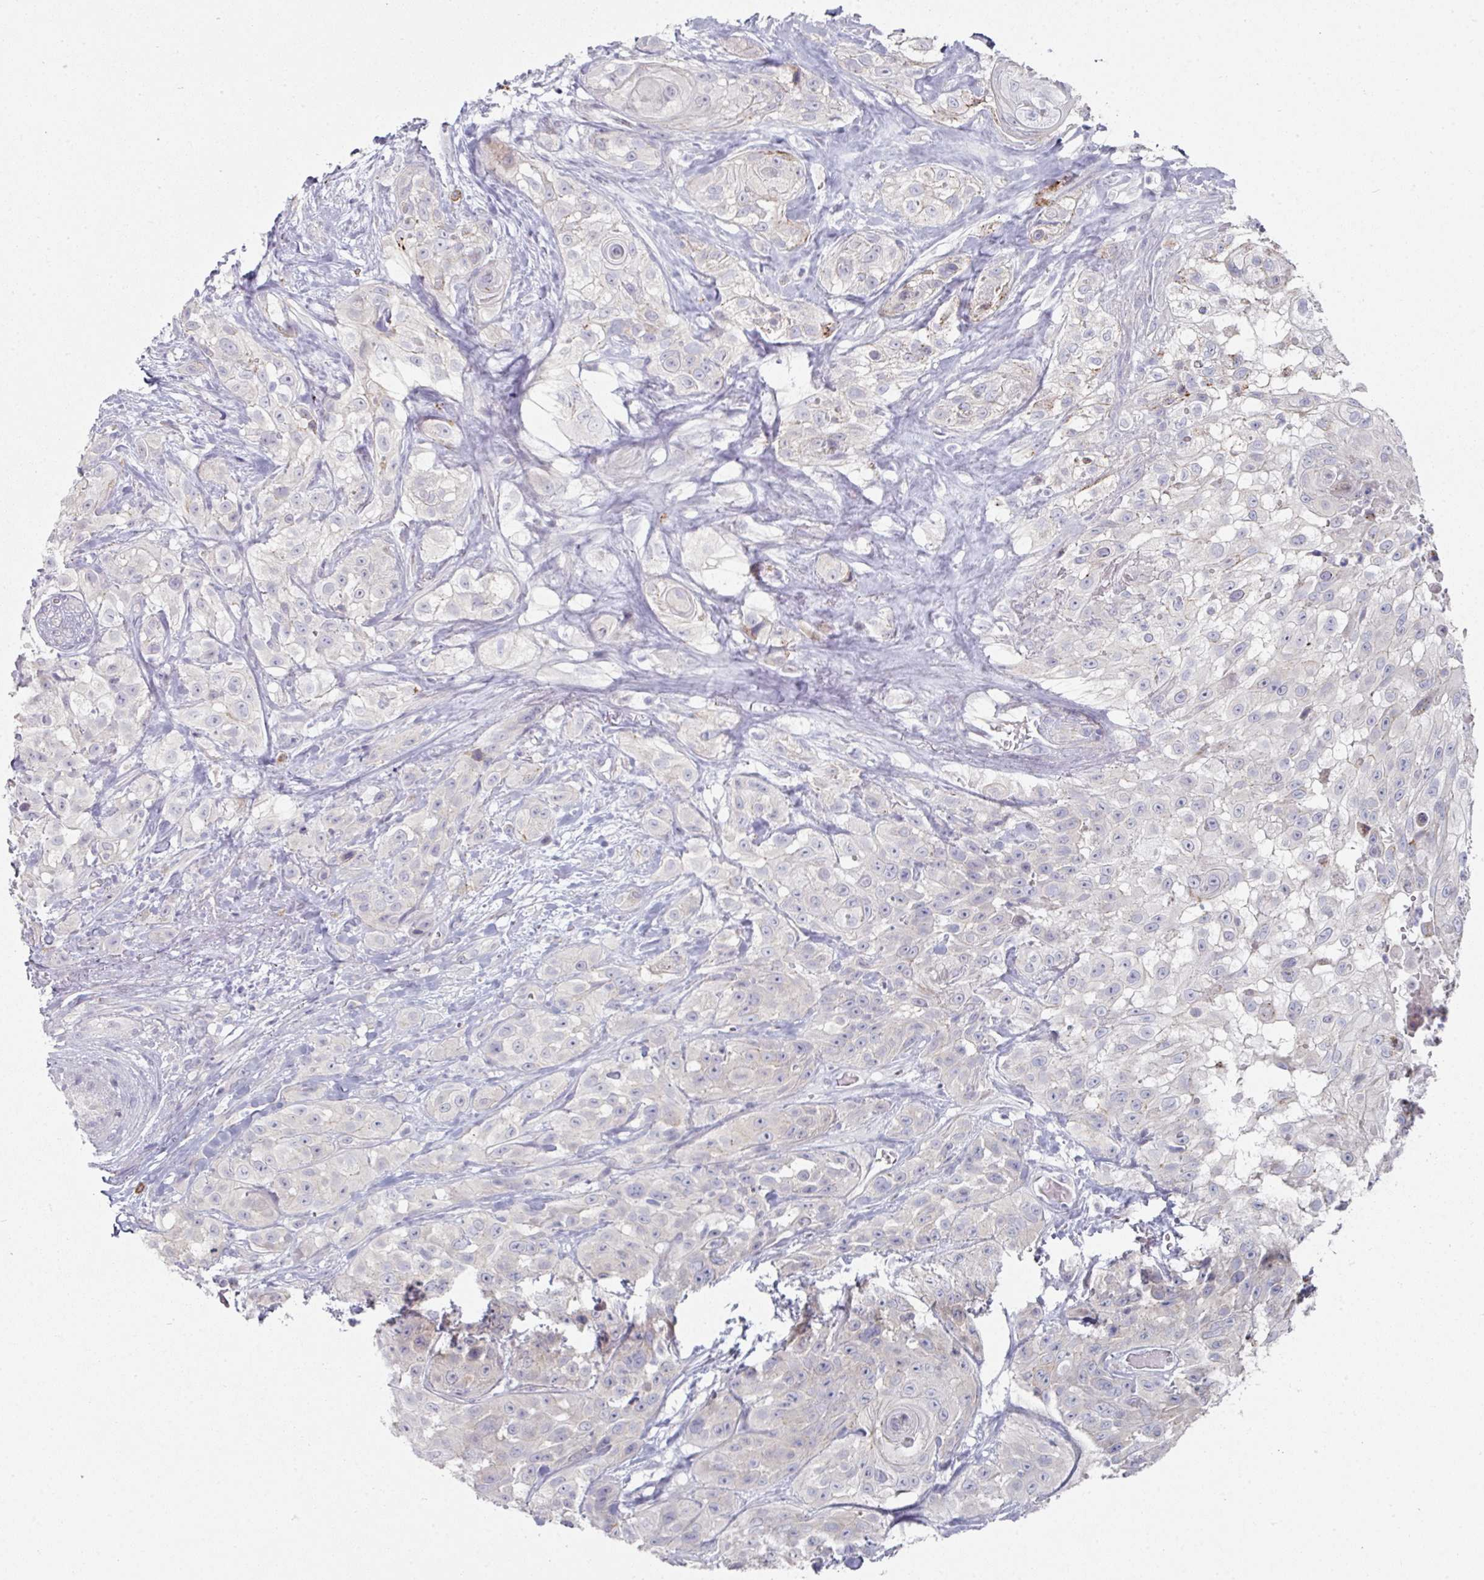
{"staining": {"intensity": "negative", "quantity": "none", "location": "none"}, "tissue": "head and neck cancer", "cell_type": "Tumor cells", "image_type": "cancer", "snomed": [{"axis": "morphology", "description": "Squamous cell carcinoma, NOS"}, {"axis": "topography", "description": "Head-Neck"}], "caption": "This is an IHC histopathology image of squamous cell carcinoma (head and neck). There is no positivity in tumor cells.", "gene": "NT5C1A", "patient": {"sex": "male", "age": 83}}